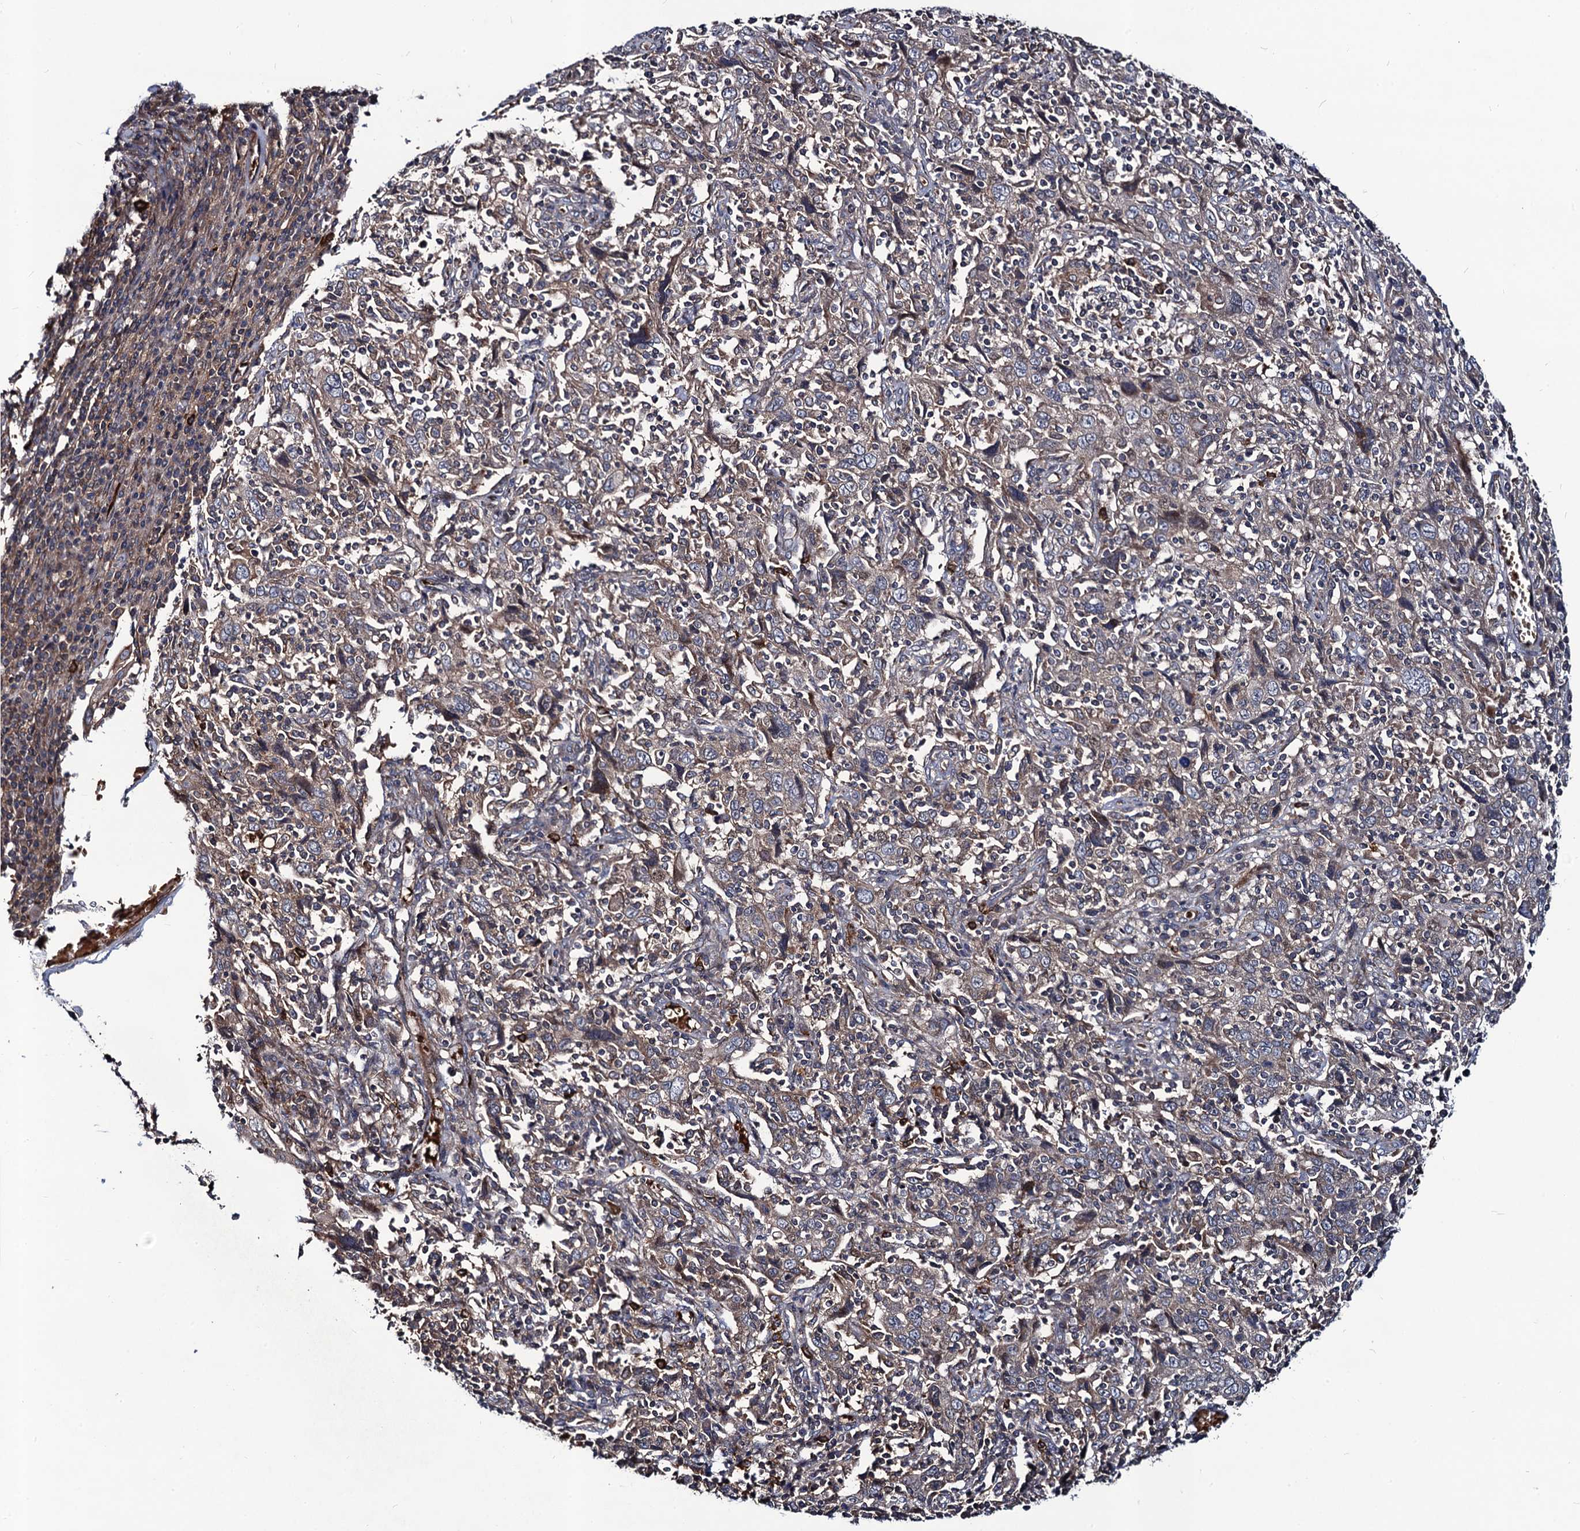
{"staining": {"intensity": "weak", "quantity": "25%-75%", "location": "cytoplasmic/membranous"}, "tissue": "cervical cancer", "cell_type": "Tumor cells", "image_type": "cancer", "snomed": [{"axis": "morphology", "description": "Squamous cell carcinoma, NOS"}, {"axis": "topography", "description": "Cervix"}], "caption": "This is a histology image of immunohistochemistry (IHC) staining of squamous cell carcinoma (cervical), which shows weak expression in the cytoplasmic/membranous of tumor cells.", "gene": "KXD1", "patient": {"sex": "female", "age": 46}}